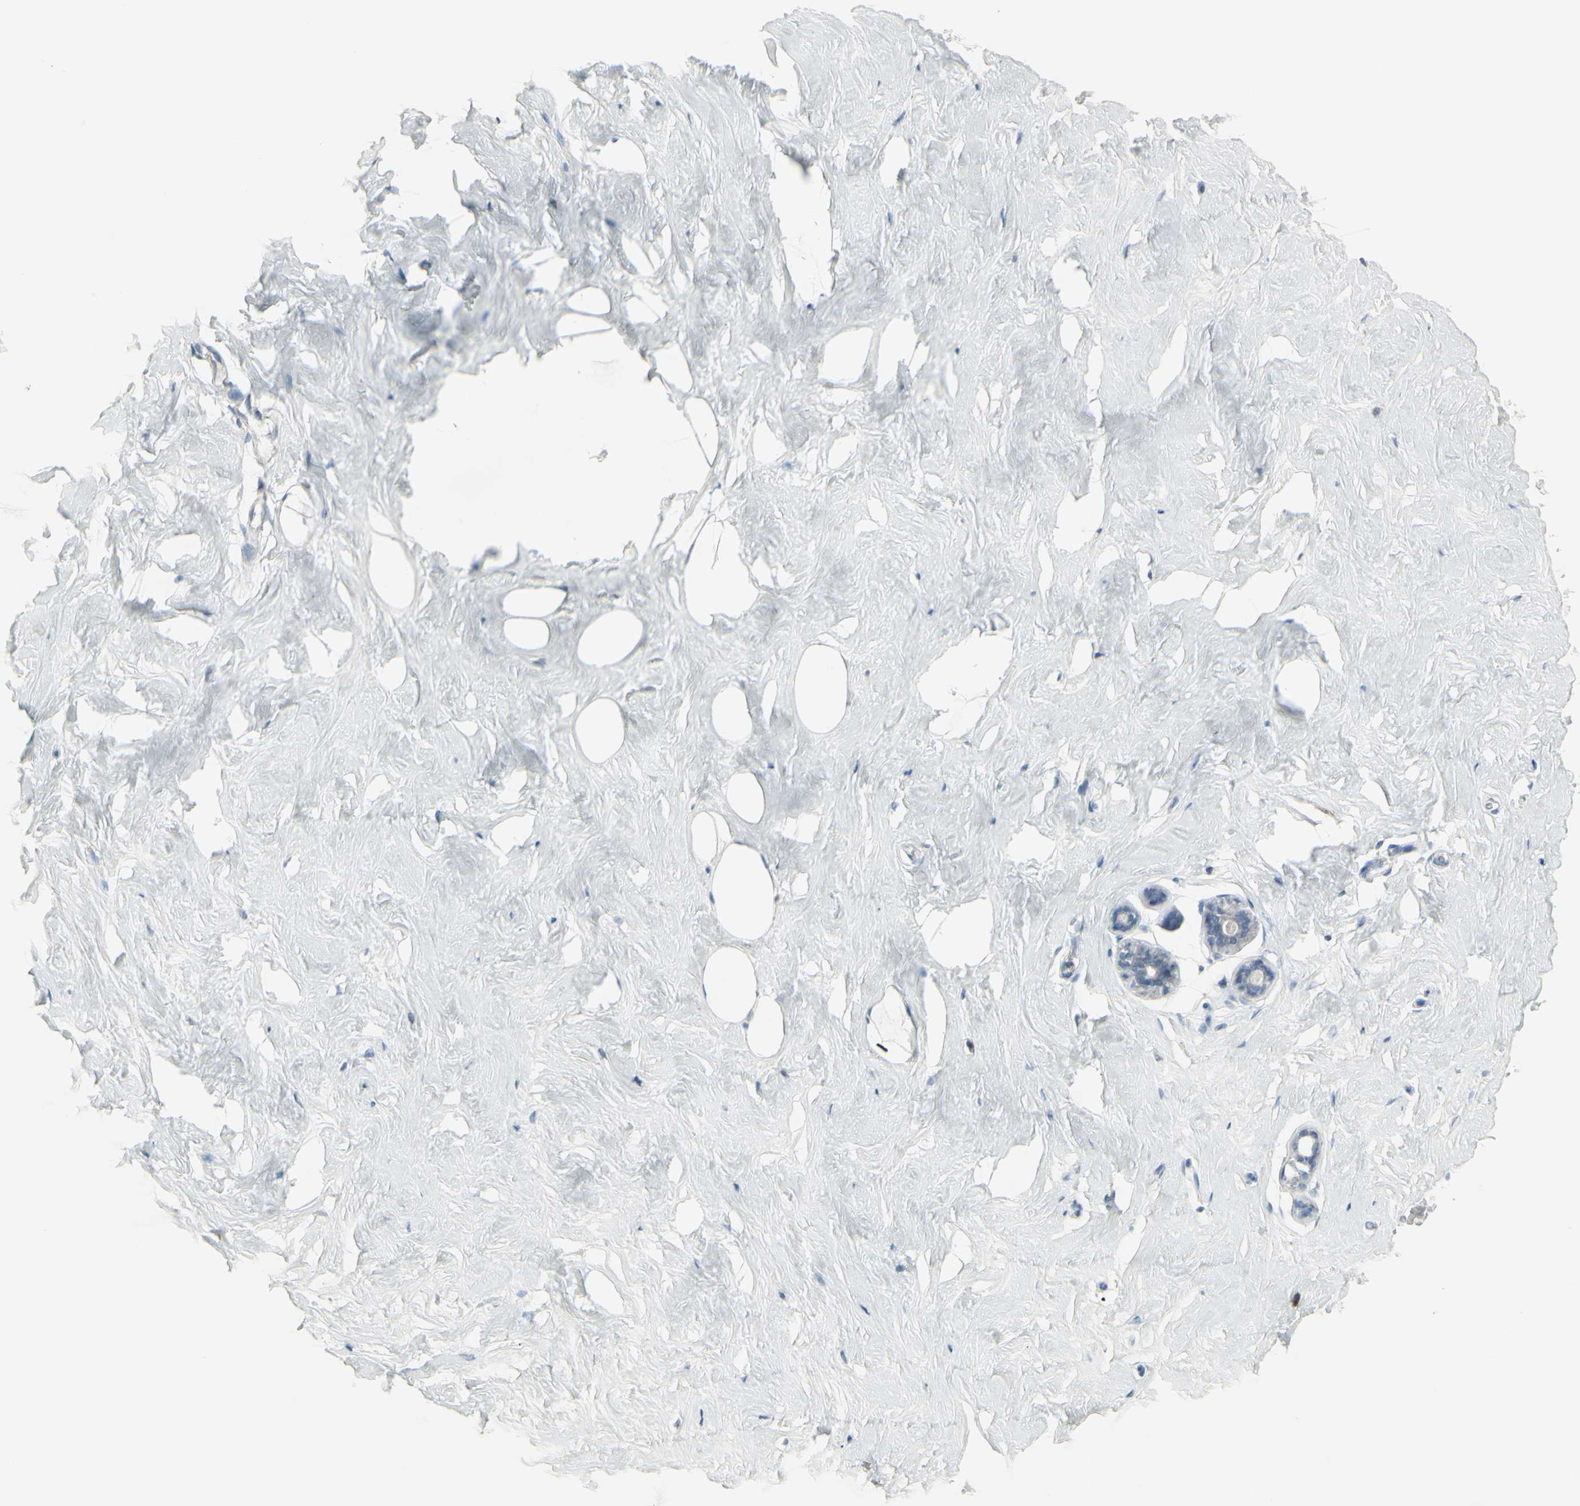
{"staining": {"intensity": "negative", "quantity": "none", "location": "none"}, "tissue": "breast", "cell_type": "Adipocytes", "image_type": "normal", "snomed": [{"axis": "morphology", "description": "Normal tissue, NOS"}, {"axis": "topography", "description": "Breast"}], "caption": "The photomicrograph displays no significant staining in adipocytes of breast.", "gene": "CD79B", "patient": {"sex": "female", "age": 75}}